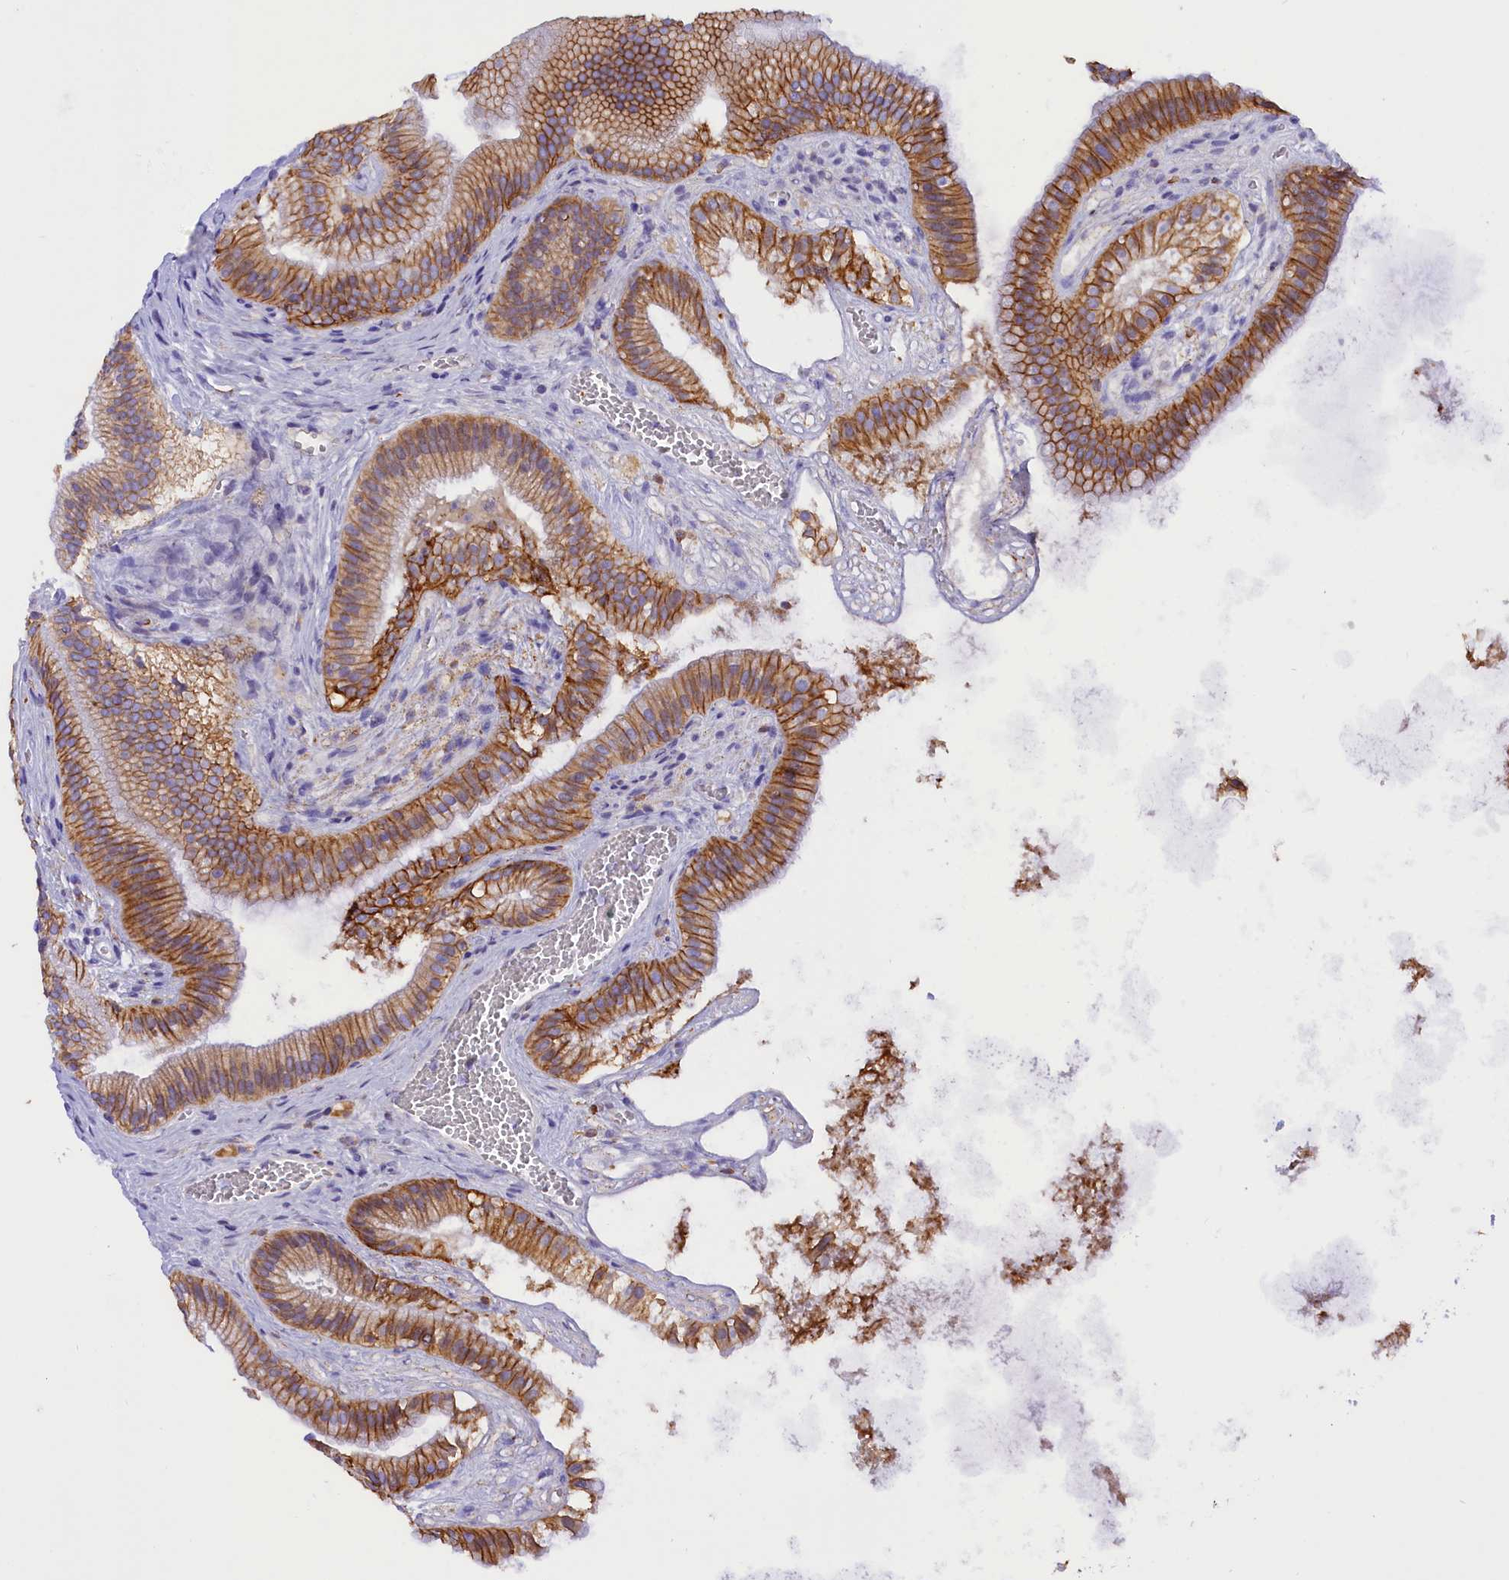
{"staining": {"intensity": "moderate", "quantity": ">75%", "location": "cytoplasmic/membranous"}, "tissue": "gallbladder", "cell_type": "Glandular cells", "image_type": "normal", "snomed": [{"axis": "morphology", "description": "Normal tissue, NOS"}, {"axis": "topography", "description": "Gallbladder"}], "caption": "Immunohistochemistry (IHC) photomicrograph of benign gallbladder stained for a protein (brown), which demonstrates medium levels of moderate cytoplasmic/membranous positivity in approximately >75% of glandular cells.", "gene": "COL6A5", "patient": {"sex": "female", "age": 54}}